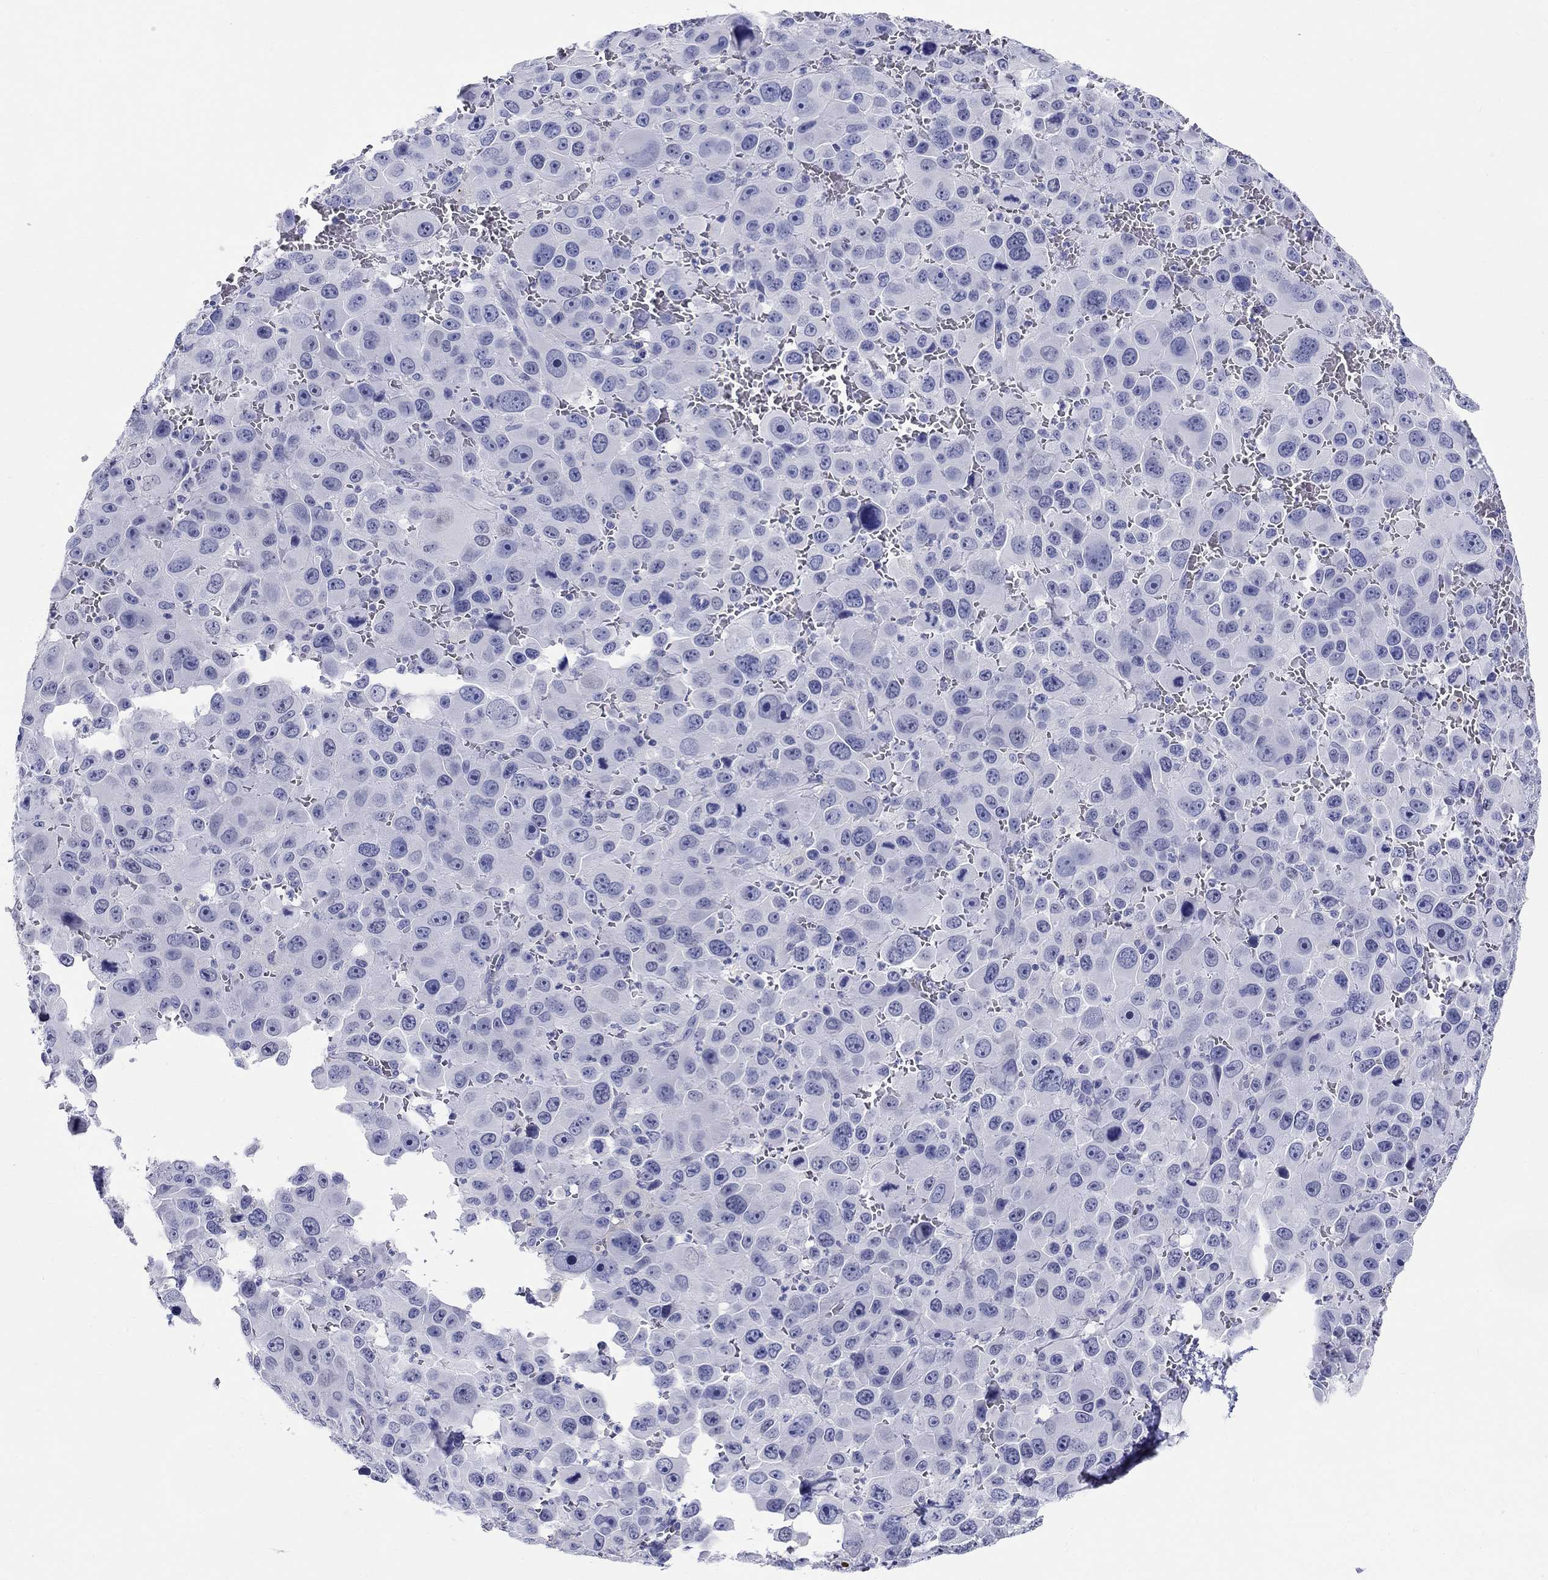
{"staining": {"intensity": "negative", "quantity": "none", "location": "none"}, "tissue": "melanoma", "cell_type": "Tumor cells", "image_type": "cancer", "snomed": [{"axis": "morphology", "description": "Malignant melanoma, NOS"}, {"axis": "topography", "description": "Skin"}], "caption": "This is an immunohistochemistry (IHC) histopathology image of human malignant melanoma. There is no expression in tumor cells.", "gene": "LAMP5", "patient": {"sex": "female", "age": 91}}